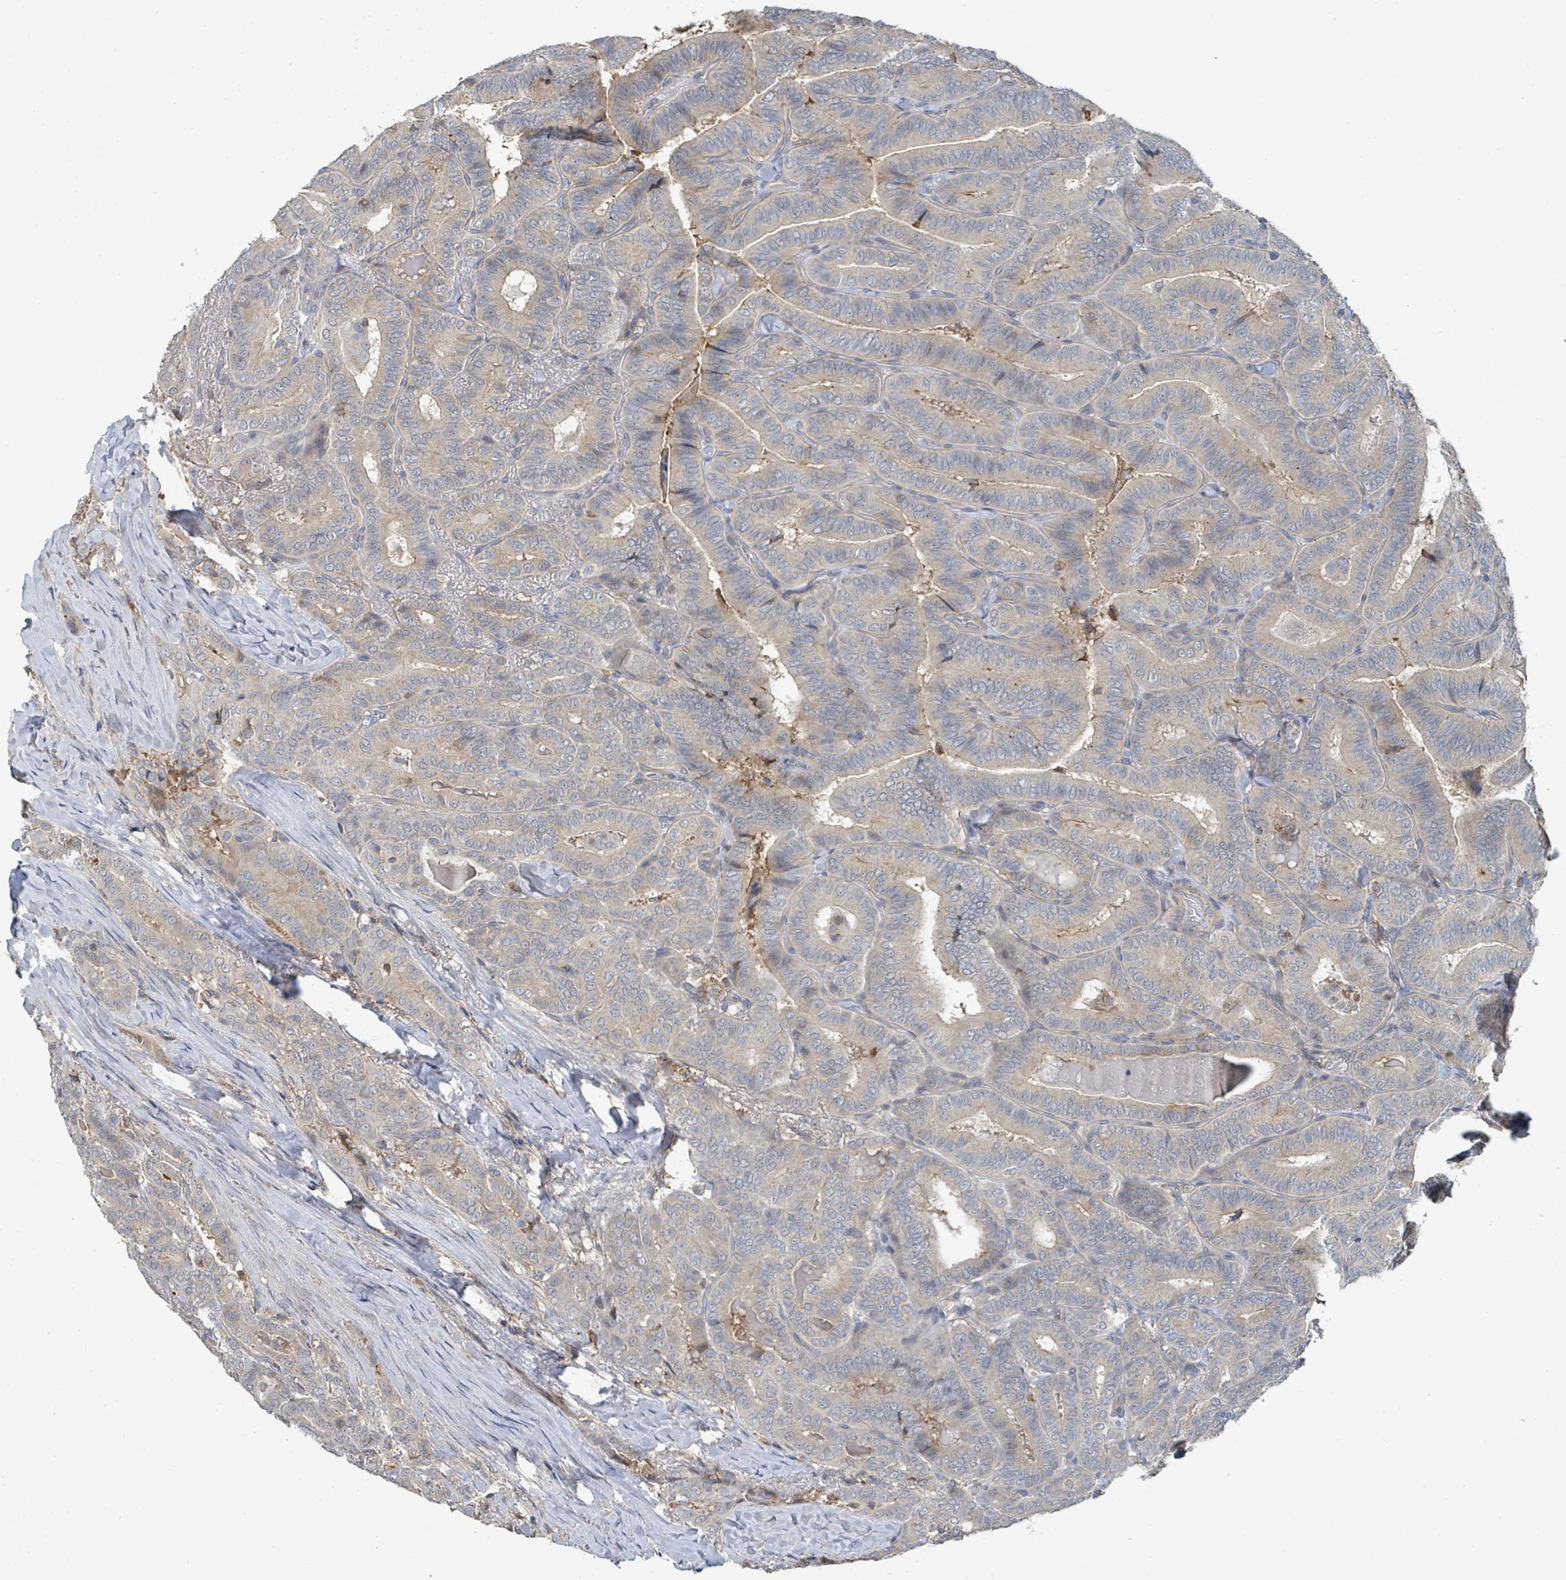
{"staining": {"intensity": "weak", "quantity": "25%-75%", "location": "cytoplasmic/membranous"}, "tissue": "thyroid cancer", "cell_type": "Tumor cells", "image_type": "cancer", "snomed": [{"axis": "morphology", "description": "Papillary adenocarcinoma, NOS"}, {"axis": "topography", "description": "Thyroid gland"}], "caption": "DAB immunohistochemical staining of papillary adenocarcinoma (thyroid) shows weak cytoplasmic/membranous protein expression in approximately 25%-75% of tumor cells.", "gene": "LRRC42", "patient": {"sex": "male", "age": 61}}